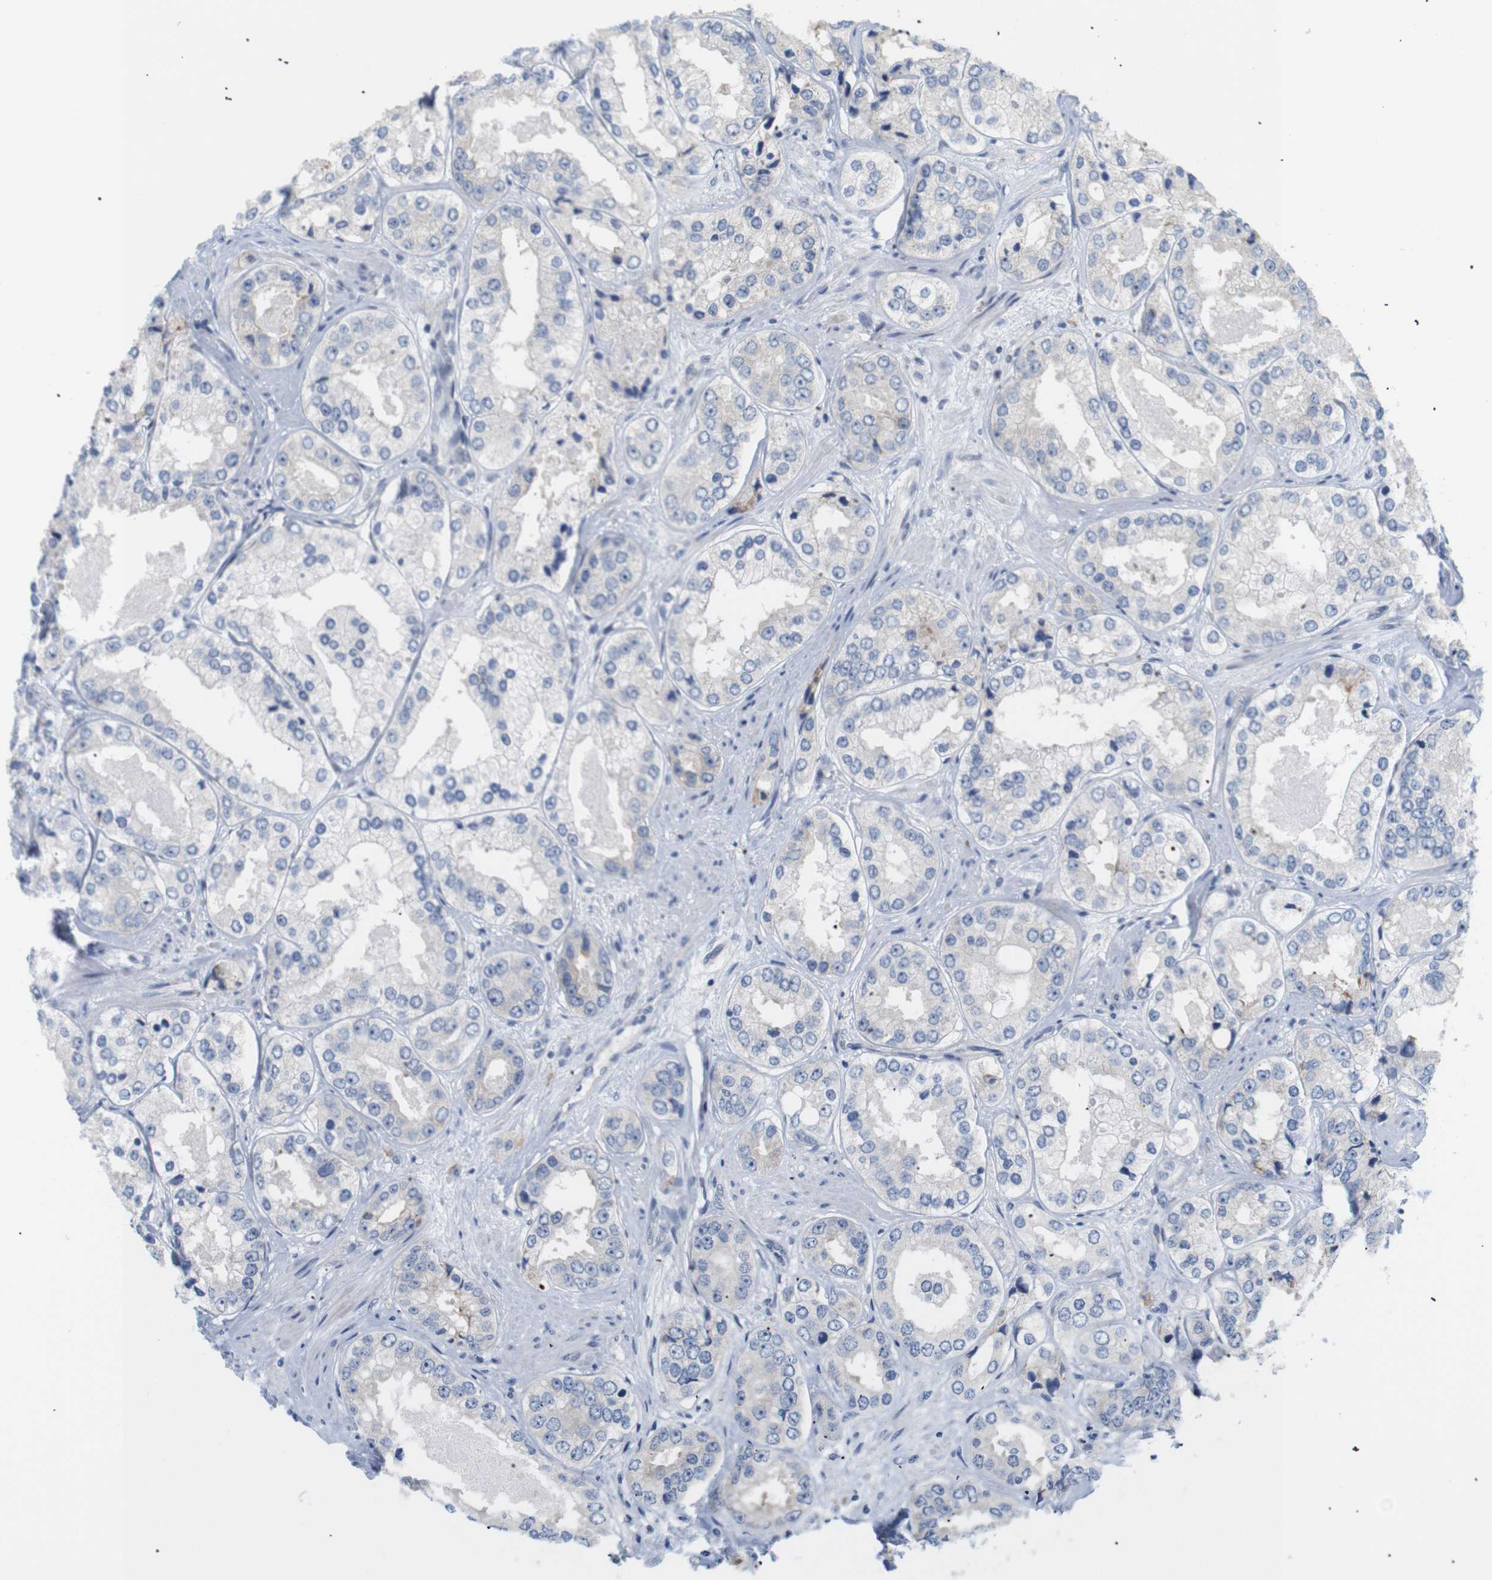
{"staining": {"intensity": "weak", "quantity": "<25%", "location": "cytoplasmic/membranous"}, "tissue": "prostate cancer", "cell_type": "Tumor cells", "image_type": "cancer", "snomed": [{"axis": "morphology", "description": "Adenocarcinoma, High grade"}, {"axis": "topography", "description": "Prostate"}], "caption": "An immunohistochemistry (IHC) photomicrograph of adenocarcinoma (high-grade) (prostate) is shown. There is no staining in tumor cells of adenocarcinoma (high-grade) (prostate).", "gene": "TRIM5", "patient": {"sex": "male", "age": 61}}